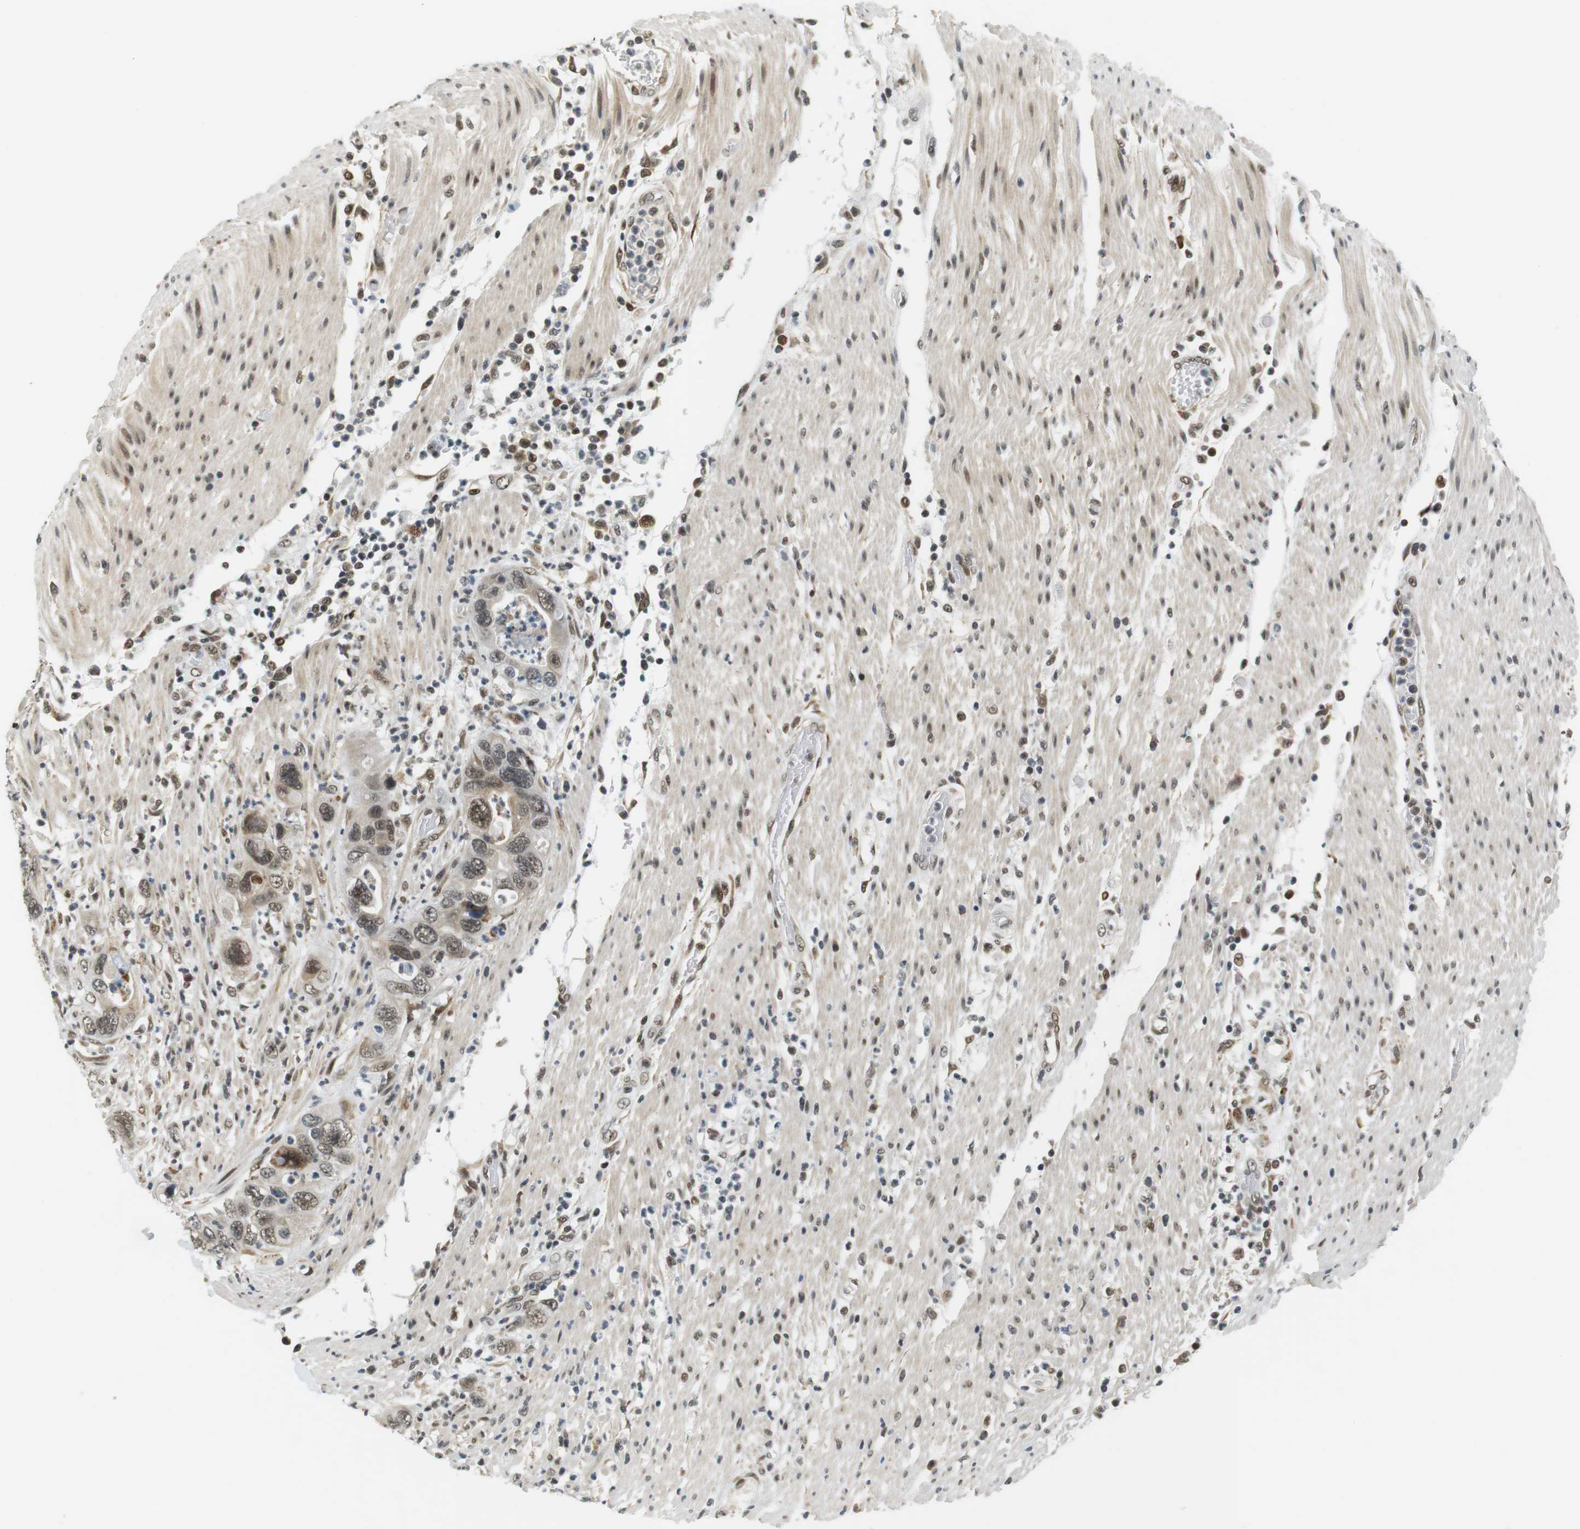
{"staining": {"intensity": "moderate", "quantity": ">75%", "location": "nuclear"}, "tissue": "pancreatic cancer", "cell_type": "Tumor cells", "image_type": "cancer", "snomed": [{"axis": "morphology", "description": "Adenocarcinoma, NOS"}, {"axis": "topography", "description": "Pancreas"}], "caption": "The histopathology image reveals a brown stain indicating the presence of a protein in the nuclear of tumor cells in adenocarcinoma (pancreatic).", "gene": "RNF38", "patient": {"sex": "female", "age": 71}}